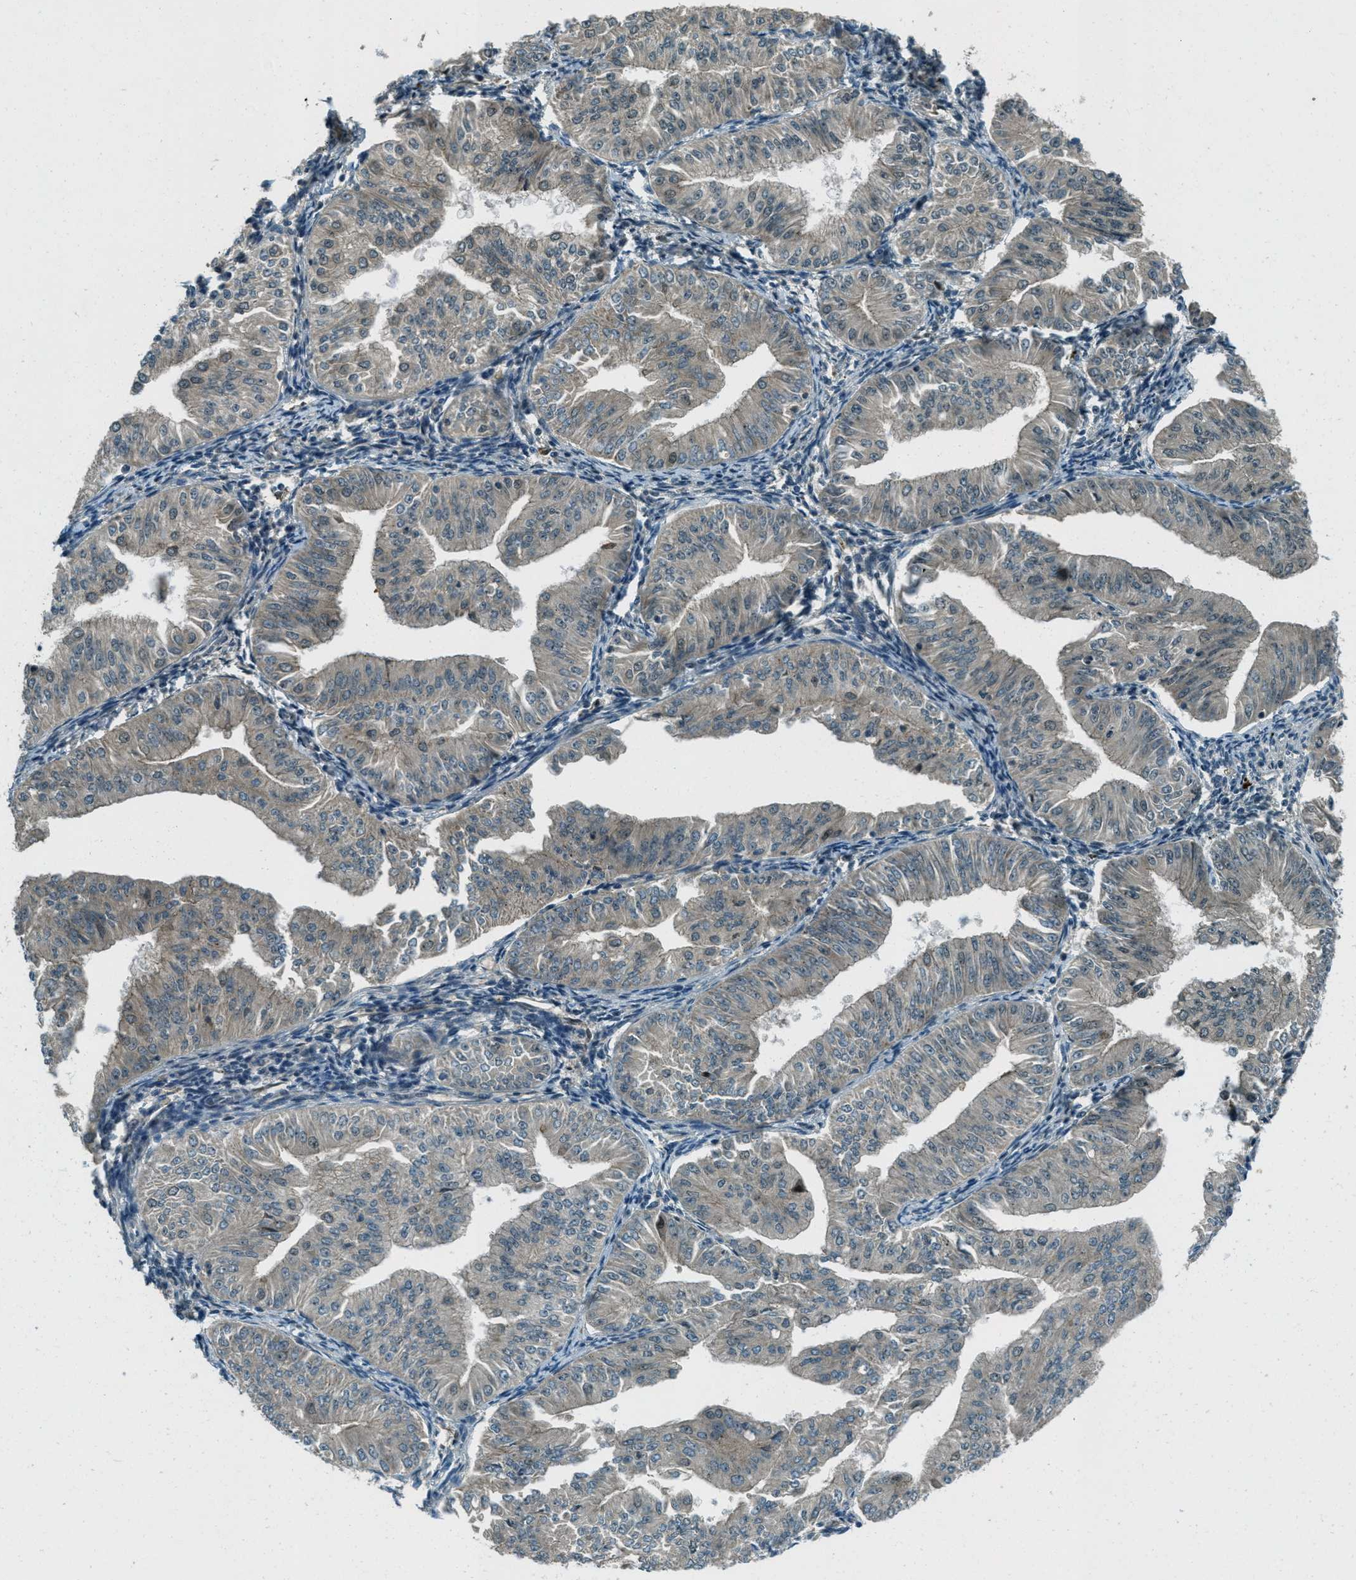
{"staining": {"intensity": "negative", "quantity": "none", "location": "none"}, "tissue": "endometrial cancer", "cell_type": "Tumor cells", "image_type": "cancer", "snomed": [{"axis": "morphology", "description": "Normal tissue, NOS"}, {"axis": "morphology", "description": "Adenocarcinoma, NOS"}, {"axis": "topography", "description": "Endometrium"}], "caption": "Tumor cells are negative for protein expression in human endometrial adenocarcinoma. (Brightfield microscopy of DAB immunohistochemistry at high magnification).", "gene": "STK11", "patient": {"sex": "female", "age": 53}}